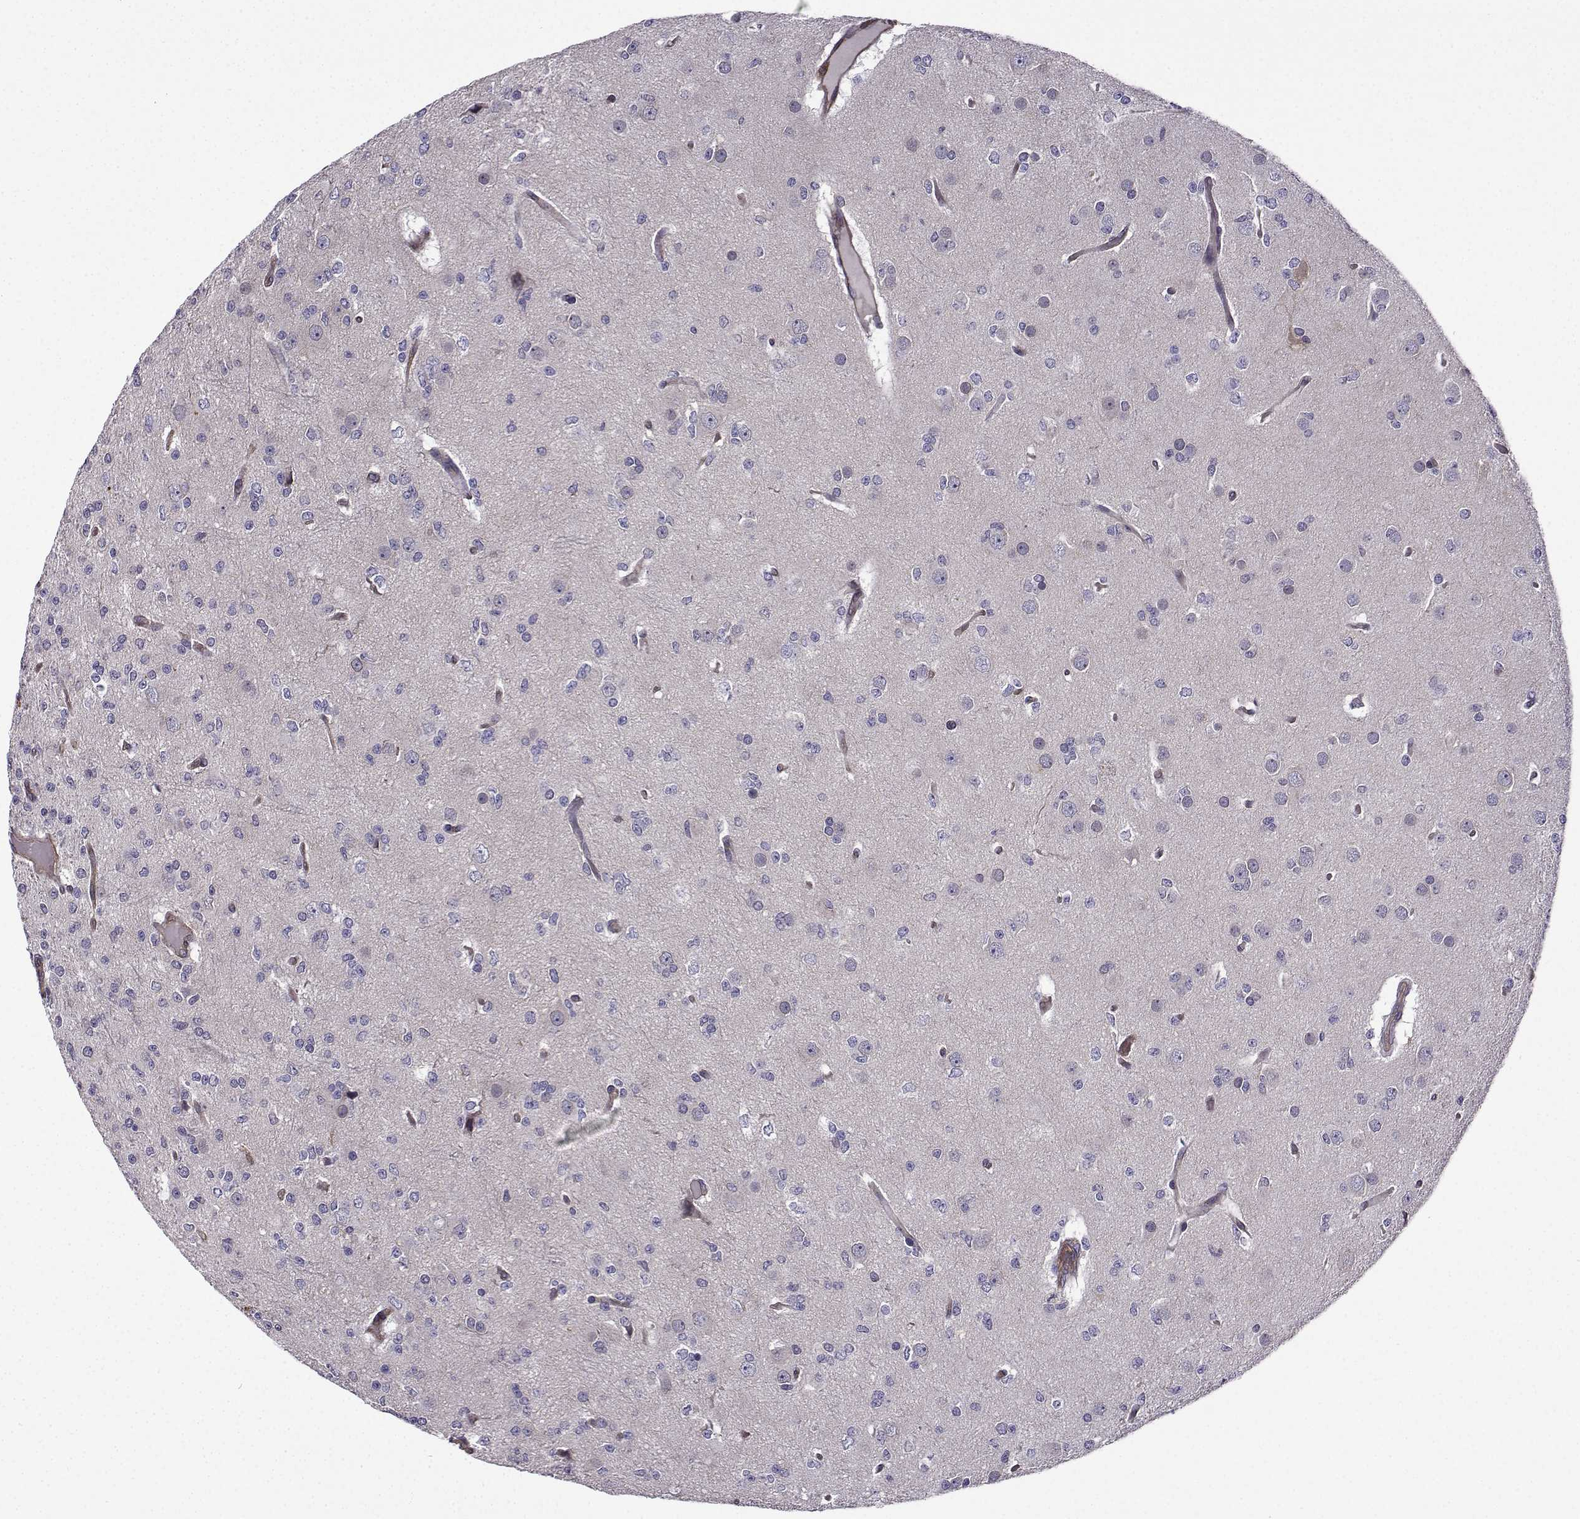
{"staining": {"intensity": "negative", "quantity": "none", "location": "none"}, "tissue": "glioma", "cell_type": "Tumor cells", "image_type": "cancer", "snomed": [{"axis": "morphology", "description": "Glioma, malignant, Low grade"}, {"axis": "topography", "description": "Brain"}], "caption": "Protein analysis of glioma reveals no significant staining in tumor cells. (Brightfield microscopy of DAB (3,3'-diaminobenzidine) immunohistochemistry (IHC) at high magnification).", "gene": "ITGB8", "patient": {"sex": "male", "age": 27}}